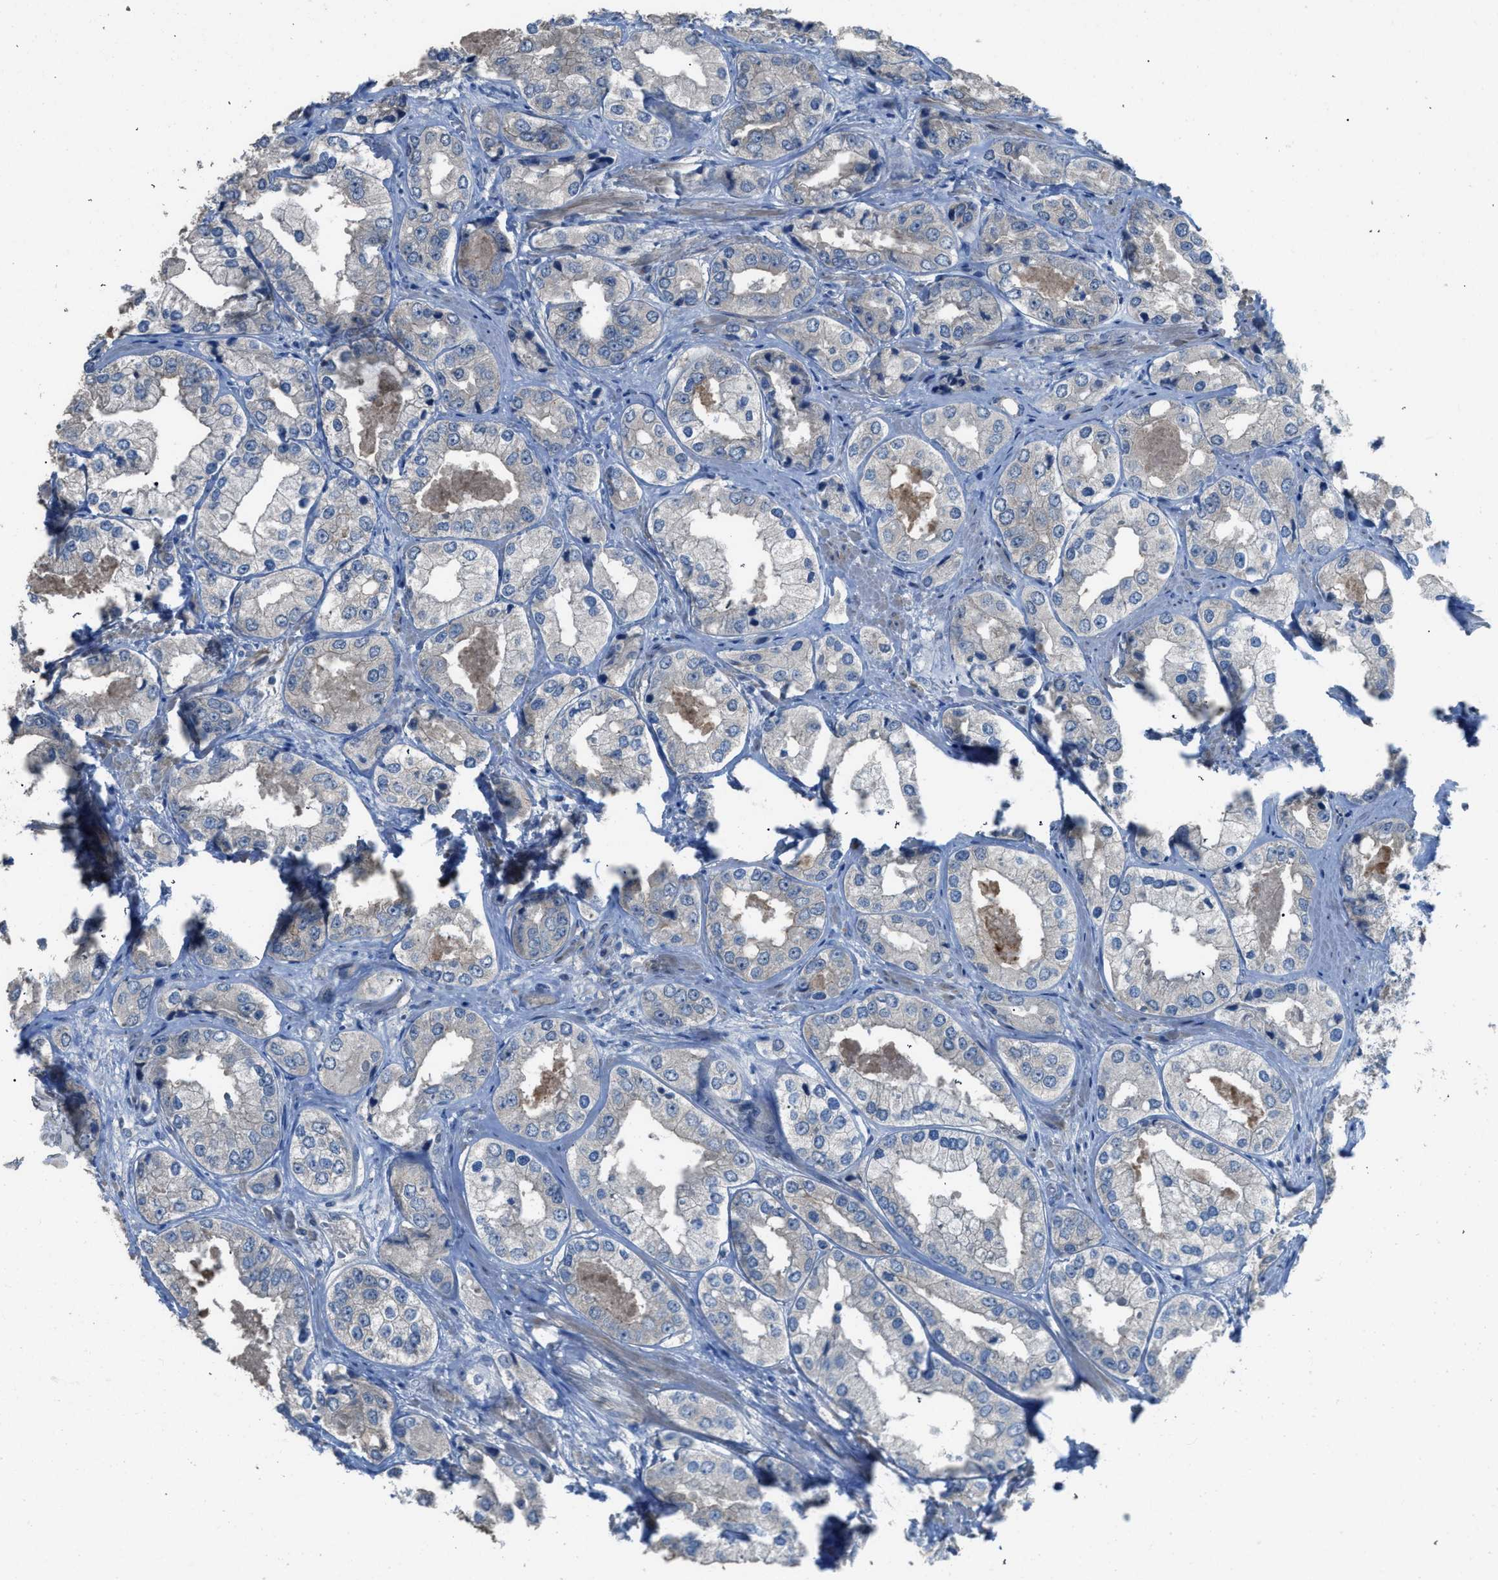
{"staining": {"intensity": "weak", "quantity": "<25%", "location": "cytoplasmic/membranous"}, "tissue": "prostate cancer", "cell_type": "Tumor cells", "image_type": "cancer", "snomed": [{"axis": "morphology", "description": "Adenocarcinoma, High grade"}, {"axis": "topography", "description": "Prostate"}], "caption": "This is a image of IHC staining of prostate cancer, which shows no positivity in tumor cells.", "gene": "TIMD4", "patient": {"sex": "male", "age": 61}}